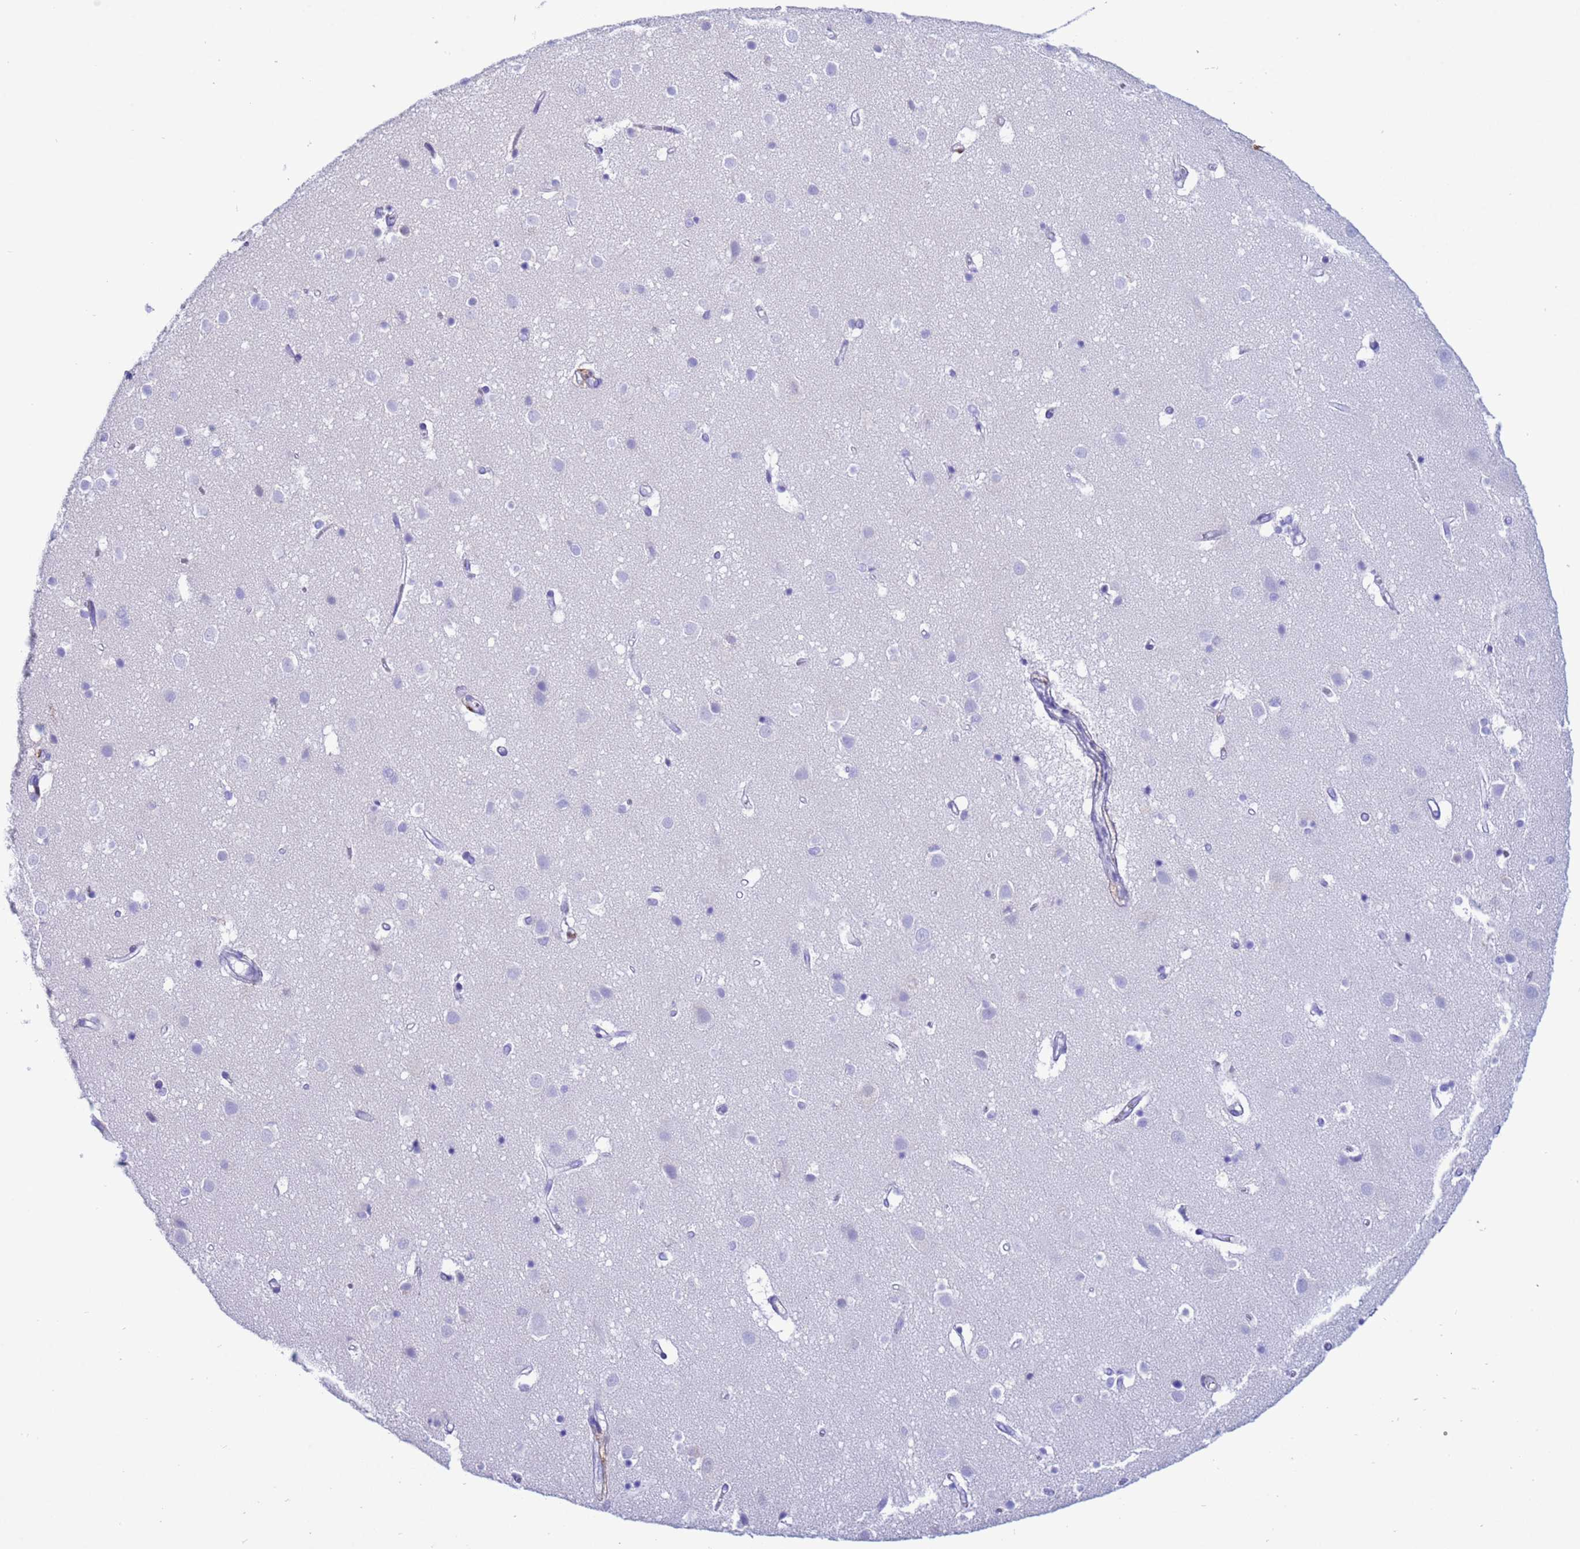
{"staining": {"intensity": "negative", "quantity": "none", "location": "none"}, "tissue": "cerebral cortex", "cell_type": "Endothelial cells", "image_type": "normal", "snomed": [{"axis": "morphology", "description": "Normal tissue, NOS"}, {"axis": "topography", "description": "Cerebral cortex"}], "caption": "IHC histopathology image of unremarkable human cerebral cortex stained for a protein (brown), which reveals no staining in endothelial cells.", "gene": "AKR1C2", "patient": {"sex": "male", "age": 54}}